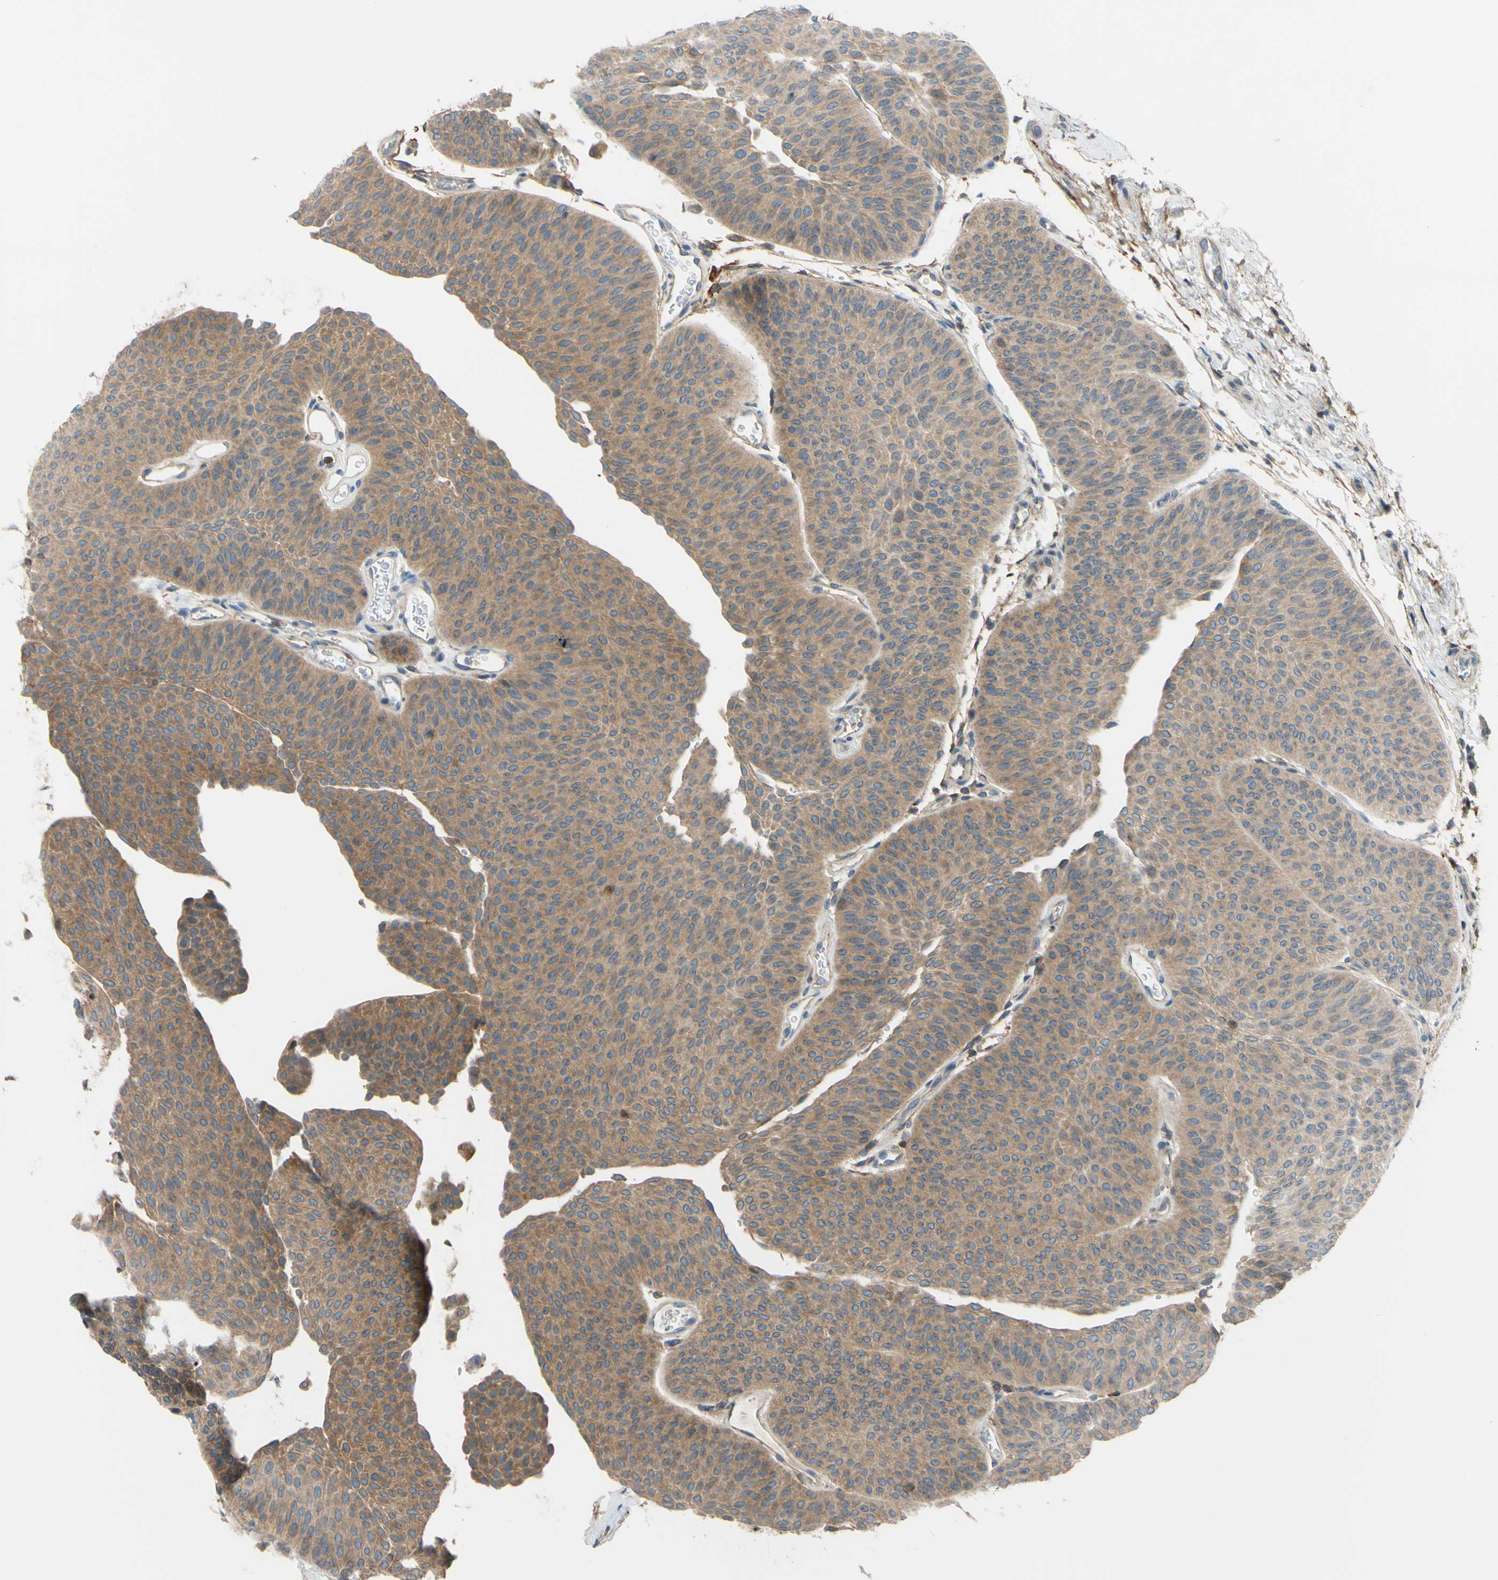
{"staining": {"intensity": "moderate", "quantity": ">75%", "location": "cytoplasmic/membranous"}, "tissue": "urothelial cancer", "cell_type": "Tumor cells", "image_type": "cancer", "snomed": [{"axis": "morphology", "description": "Urothelial carcinoma, Low grade"}, {"axis": "topography", "description": "Urinary bladder"}], "caption": "Moderate cytoplasmic/membranous expression for a protein is present in approximately >75% of tumor cells of urothelial cancer using immunohistochemistry (IHC).", "gene": "POR", "patient": {"sex": "female", "age": 60}}